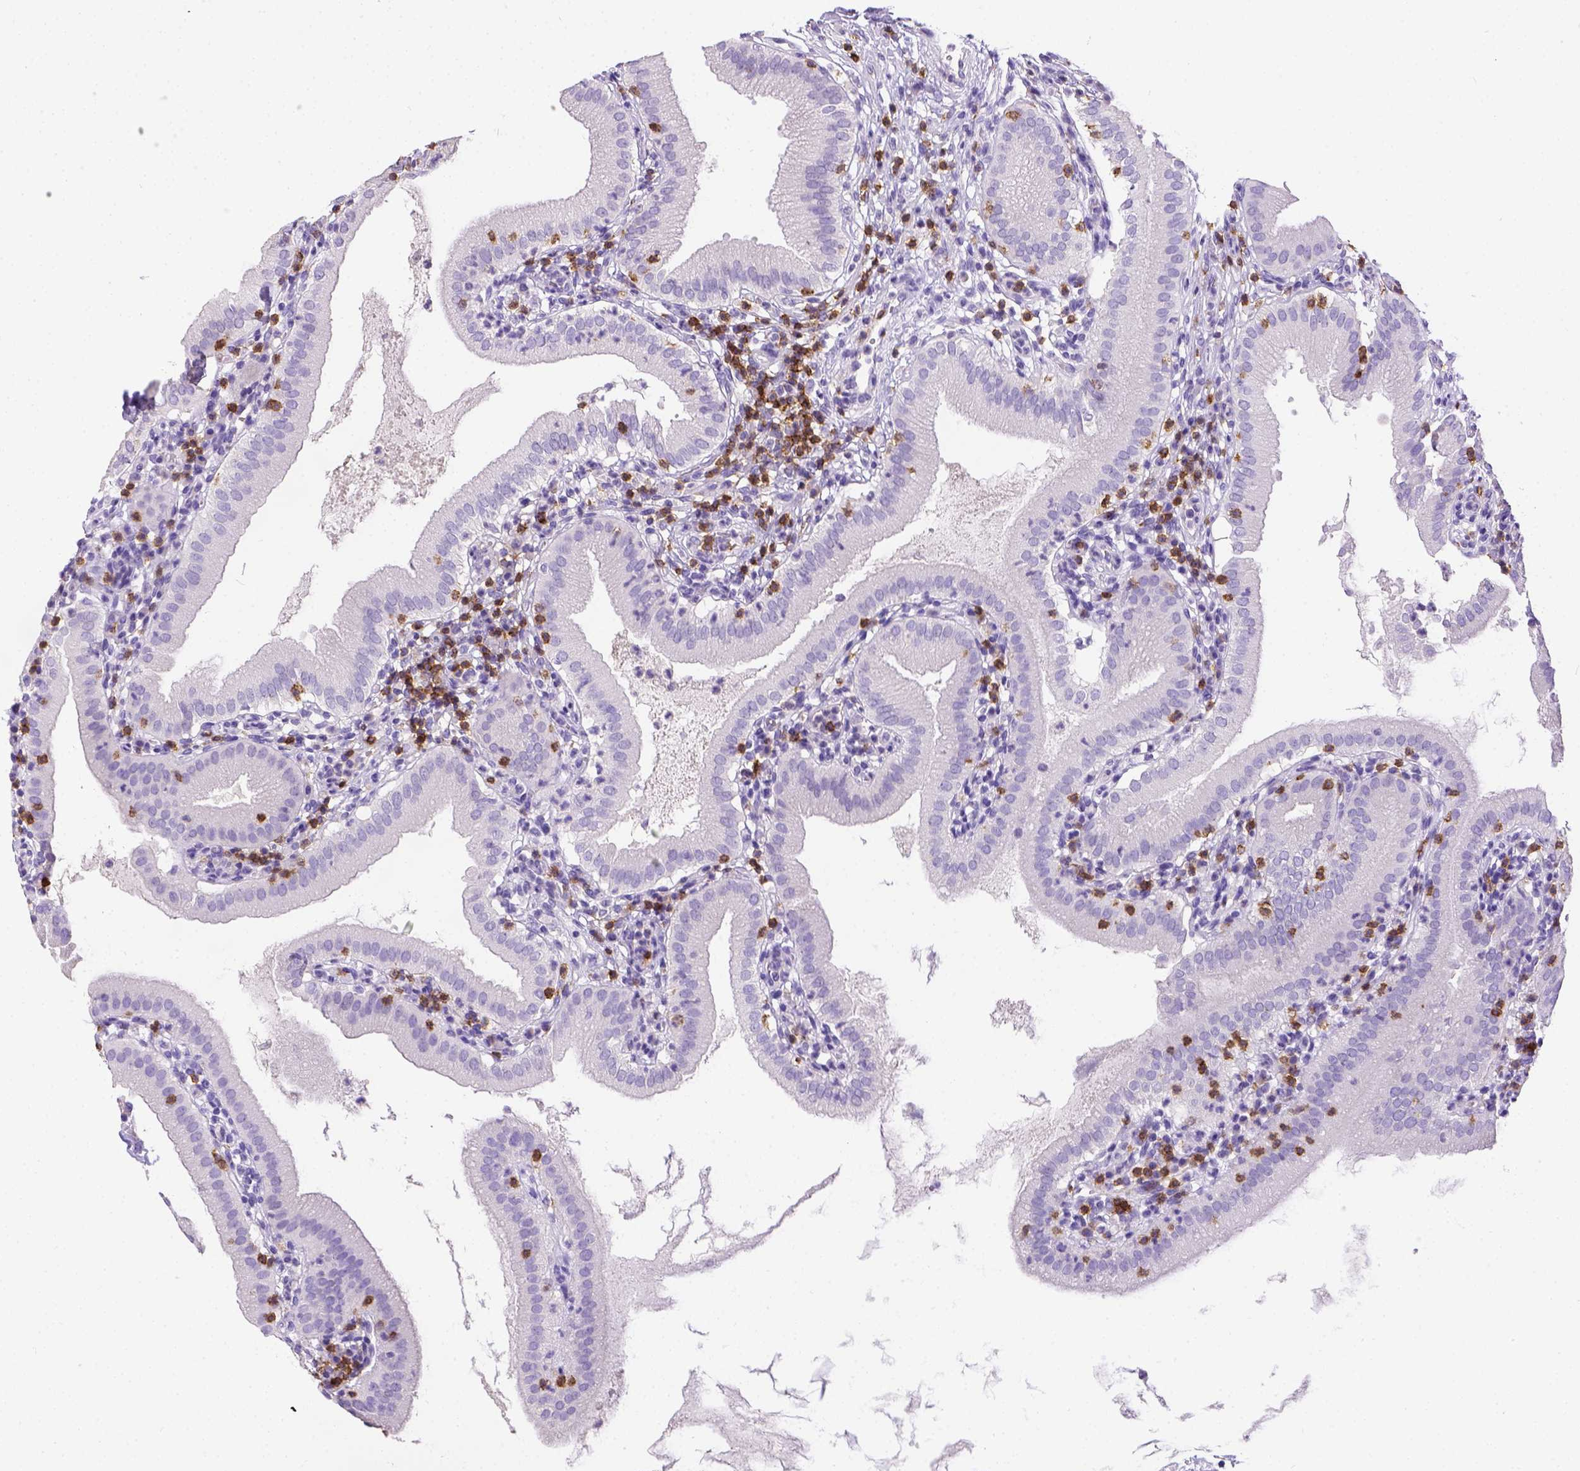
{"staining": {"intensity": "negative", "quantity": "none", "location": "none"}, "tissue": "gallbladder", "cell_type": "Glandular cells", "image_type": "normal", "snomed": [{"axis": "morphology", "description": "Normal tissue, NOS"}, {"axis": "topography", "description": "Gallbladder"}], "caption": "DAB (3,3'-diaminobenzidine) immunohistochemical staining of normal human gallbladder exhibits no significant expression in glandular cells. Nuclei are stained in blue.", "gene": "CD3E", "patient": {"sex": "female", "age": 65}}